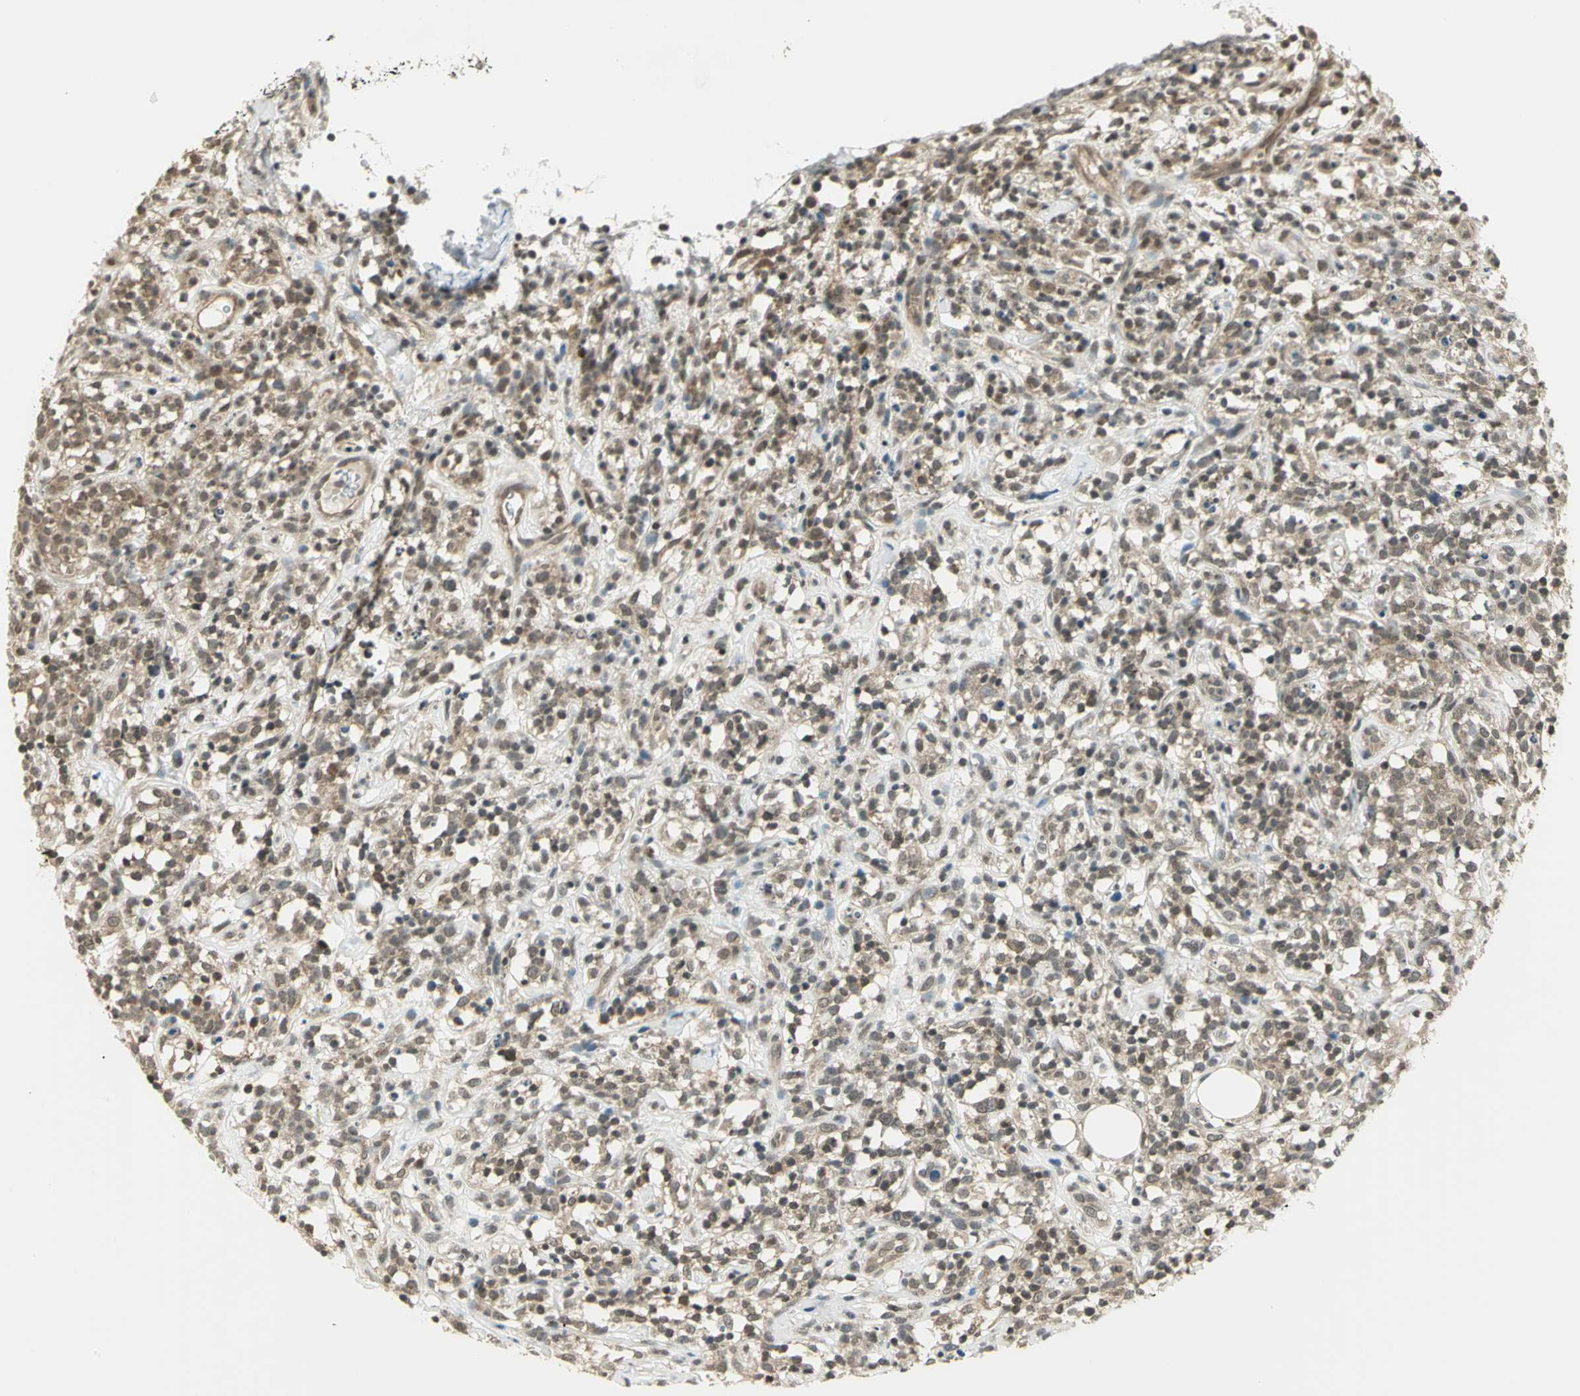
{"staining": {"intensity": "weak", "quantity": ">75%", "location": "cytoplasmic/membranous"}, "tissue": "lymphoma", "cell_type": "Tumor cells", "image_type": "cancer", "snomed": [{"axis": "morphology", "description": "Malignant lymphoma, non-Hodgkin's type, High grade"}, {"axis": "topography", "description": "Lymph node"}], "caption": "Immunohistochemistry (IHC) staining of high-grade malignant lymphoma, non-Hodgkin's type, which exhibits low levels of weak cytoplasmic/membranous expression in about >75% of tumor cells indicating weak cytoplasmic/membranous protein positivity. The staining was performed using DAB (3,3'-diaminobenzidine) (brown) for protein detection and nuclei were counterstained in hematoxylin (blue).", "gene": "CDC34", "patient": {"sex": "female", "age": 73}}